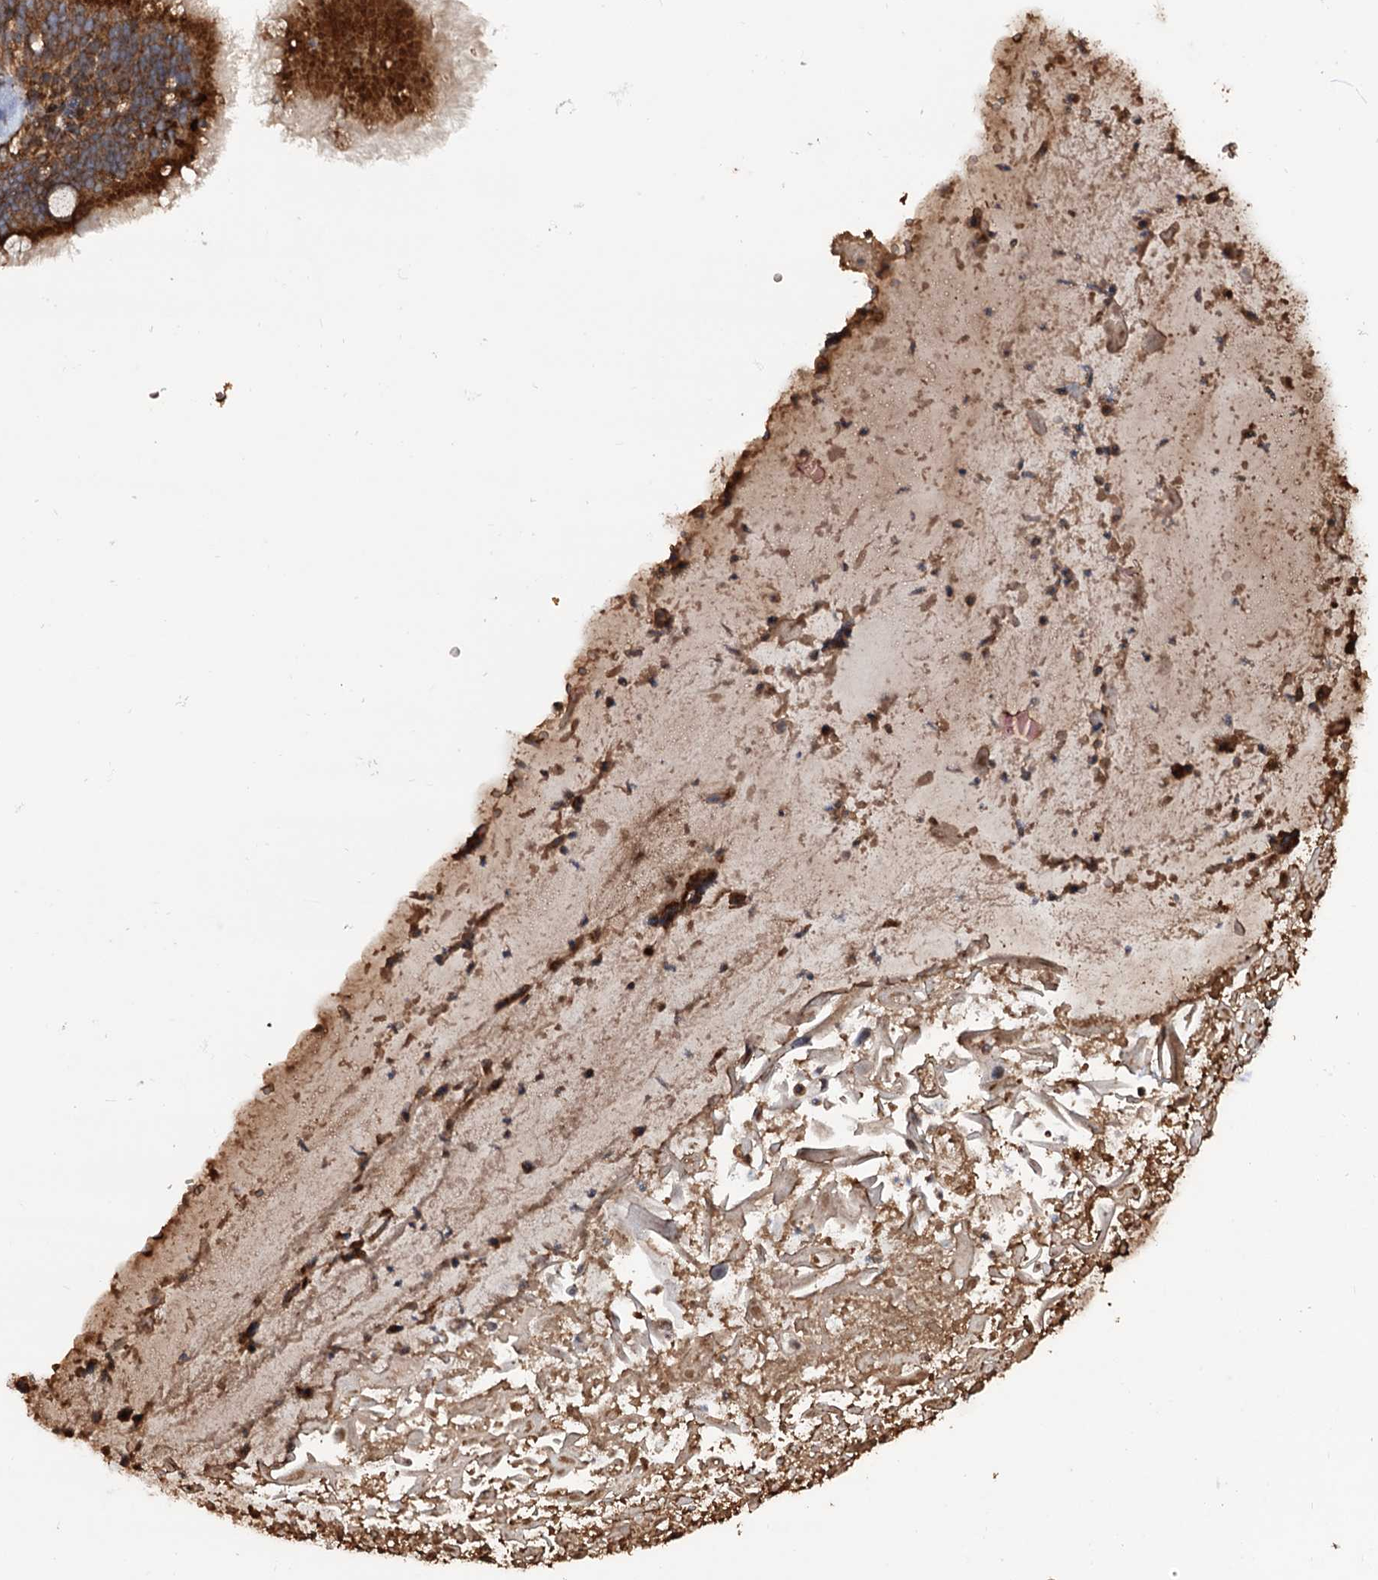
{"staining": {"intensity": "moderate", "quantity": "25%-75%", "location": "cytoplasmic/membranous"}, "tissue": "adipose tissue", "cell_type": "Adipocytes", "image_type": "normal", "snomed": [{"axis": "morphology", "description": "Normal tissue, NOS"}, {"axis": "topography", "description": "Lymph node"}, {"axis": "topography", "description": "Cartilage tissue"}, {"axis": "topography", "description": "Bronchus"}], "caption": "This is a micrograph of immunohistochemistry (IHC) staining of benign adipose tissue, which shows moderate expression in the cytoplasmic/membranous of adipocytes.", "gene": "MRPL42", "patient": {"sex": "male", "age": 63}}